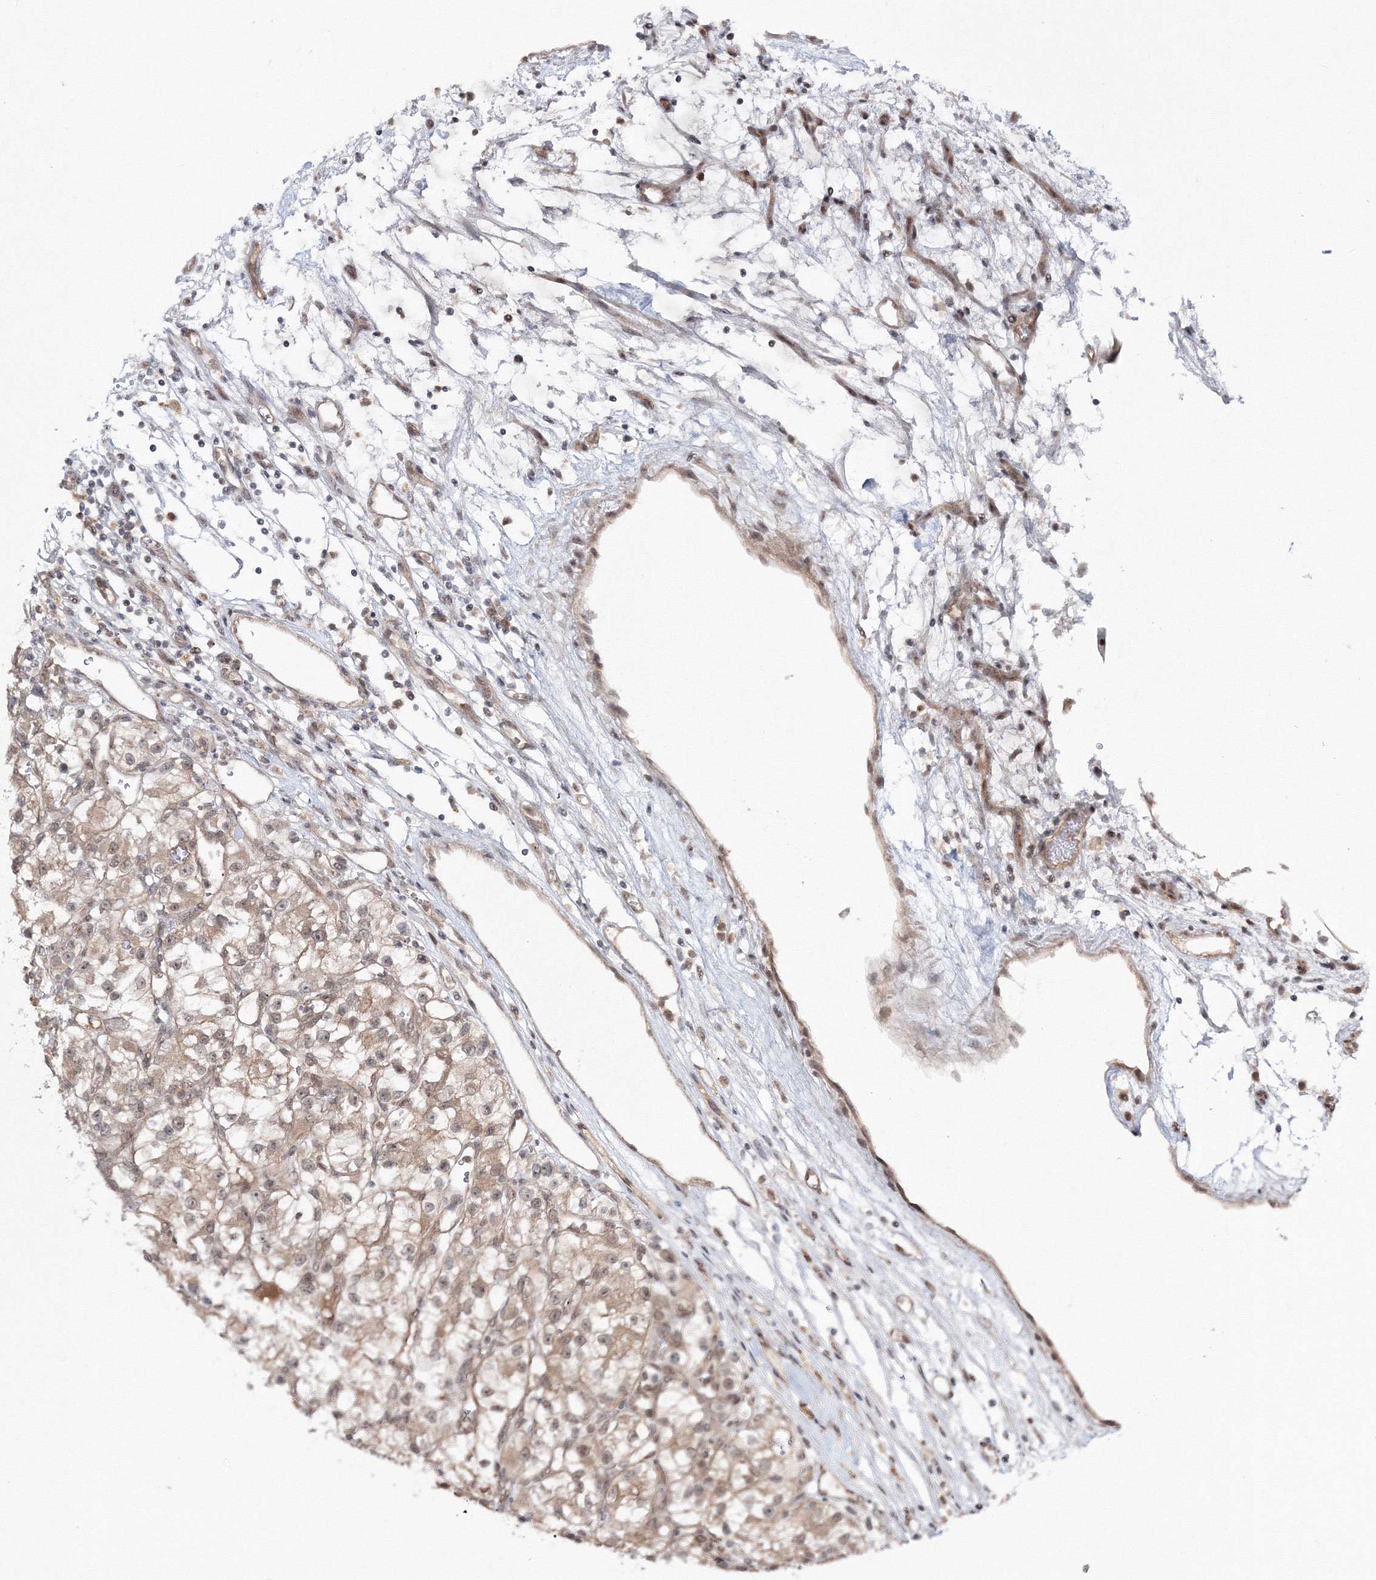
{"staining": {"intensity": "weak", "quantity": "<25%", "location": "cytoplasmic/membranous,nuclear"}, "tissue": "renal cancer", "cell_type": "Tumor cells", "image_type": "cancer", "snomed": [{"axis": "morphology", "description": "Adenocarcinoma, NOS"}, {"axis": "topography", "description": "Kidney"}], "caption": "IHC histopathology image of renal cancer (adenocarcinoma) stained for a protein (brown), which exhibits no expression in tumor cells. Brightfield microscopy of immunohistochemistry stained with DAB (brown) and hematoxylin (blue), captured at high magnification.", "gene": "ZFAND6", "patient": {"sex": "female", "age": 57}}